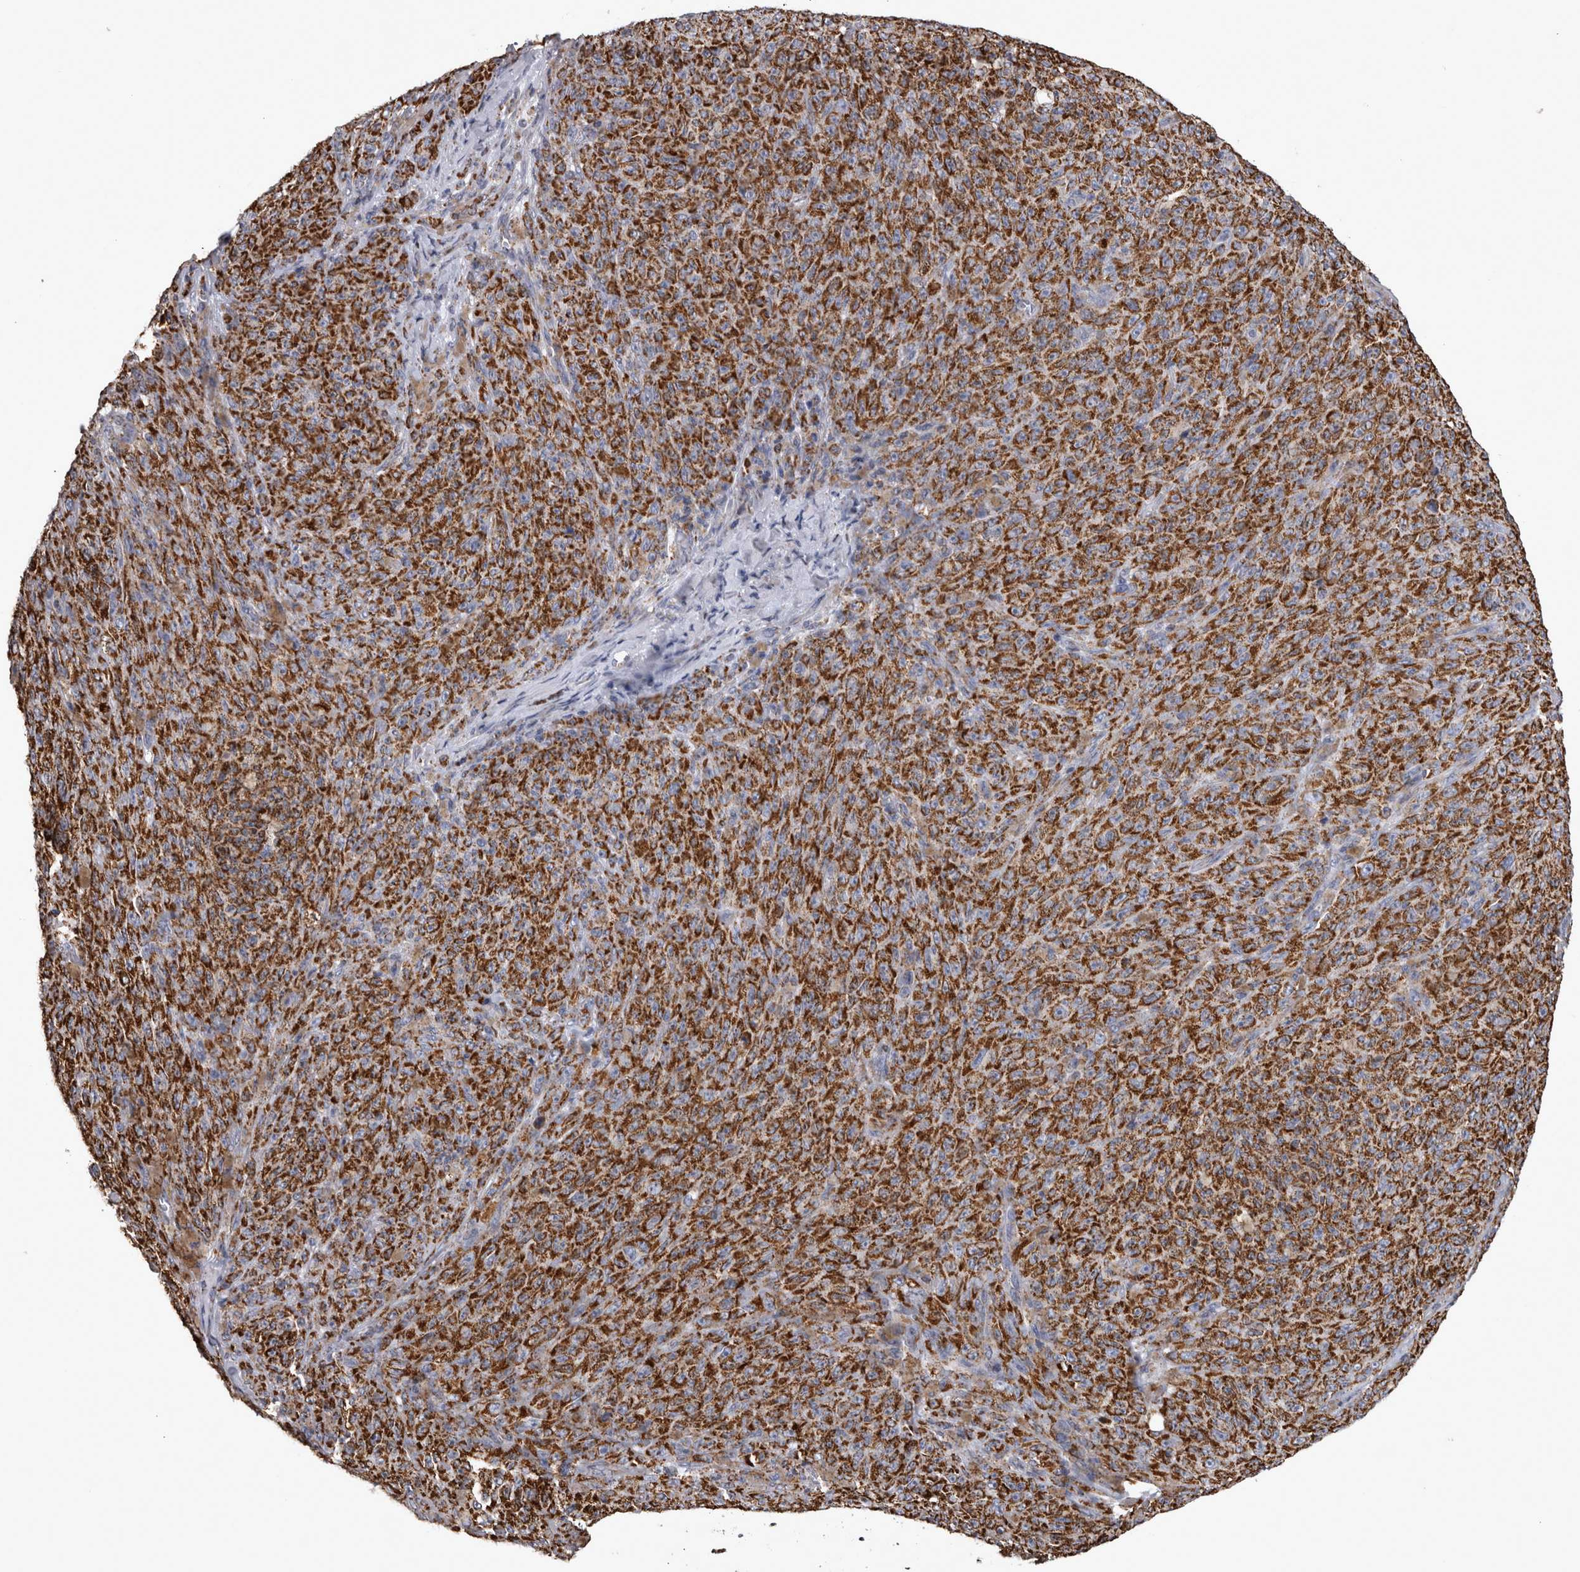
{"staining": {"intensity": "strong", "quantity": ">75%", "location": "cytoplasmic/membranous"}, "tissue": "melanoma", "cell_type": "Tumor cells", "image_type": "cancer", "snomed": [{"axis": "morphology", "description": "Malignant melanoma, NOS"}, {"axis": "topography", "description": "Skin"}], "caption": "Immunohistochemistry (IHC) image of neoplastic tissue: melanoma stained using immunohistochemistry (IHC) exhibits high levels of strong protein expression localized specifically in the cytoplasmic/membranous of tumor cells, appearing as a cytoplasmic/membranous brown color.", "gene": "MDH2", "patient": {"sex": "female", "age": 82}}